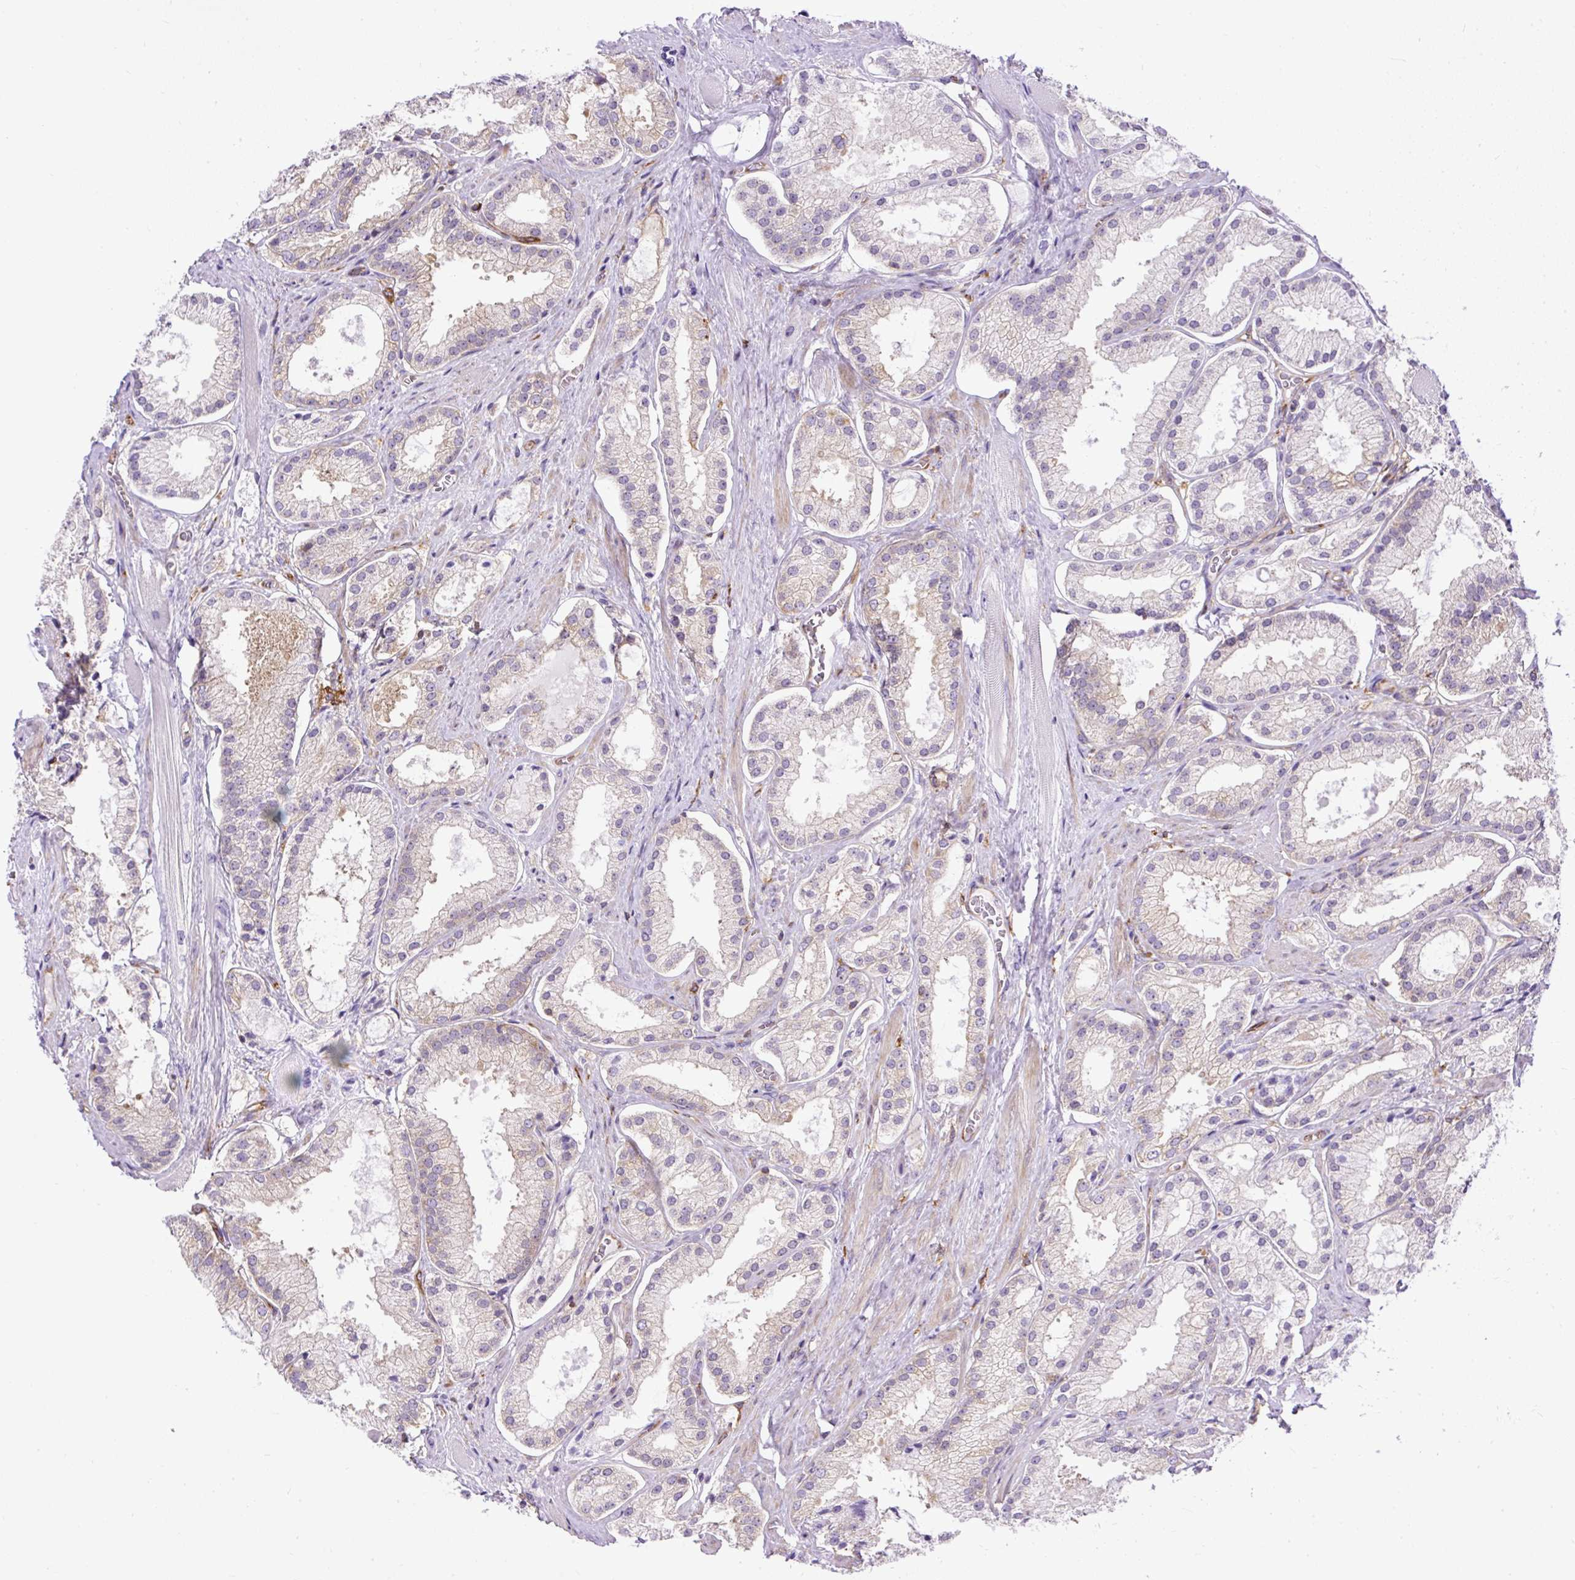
{"staining": {"intensity": "weak", "quantity": "<25%", "location": "cytoplasmic/membranous"}, "tissue": "prostate cancer", "cell_type": "Tumor cells", "image_type": "cancer", "snomed": [{"axis": "morphology", "description": "Adenocarcinoma, High grade"}, {"axis": "topography", "description": "Prostate"}], "caption": "Immunohistochemical staining of high-grade adenocarcinoma (prostate) shows no significant staining in tumor cells.", "gene": "MAP1S", "patient": {"sex": "male", "age": 68}}